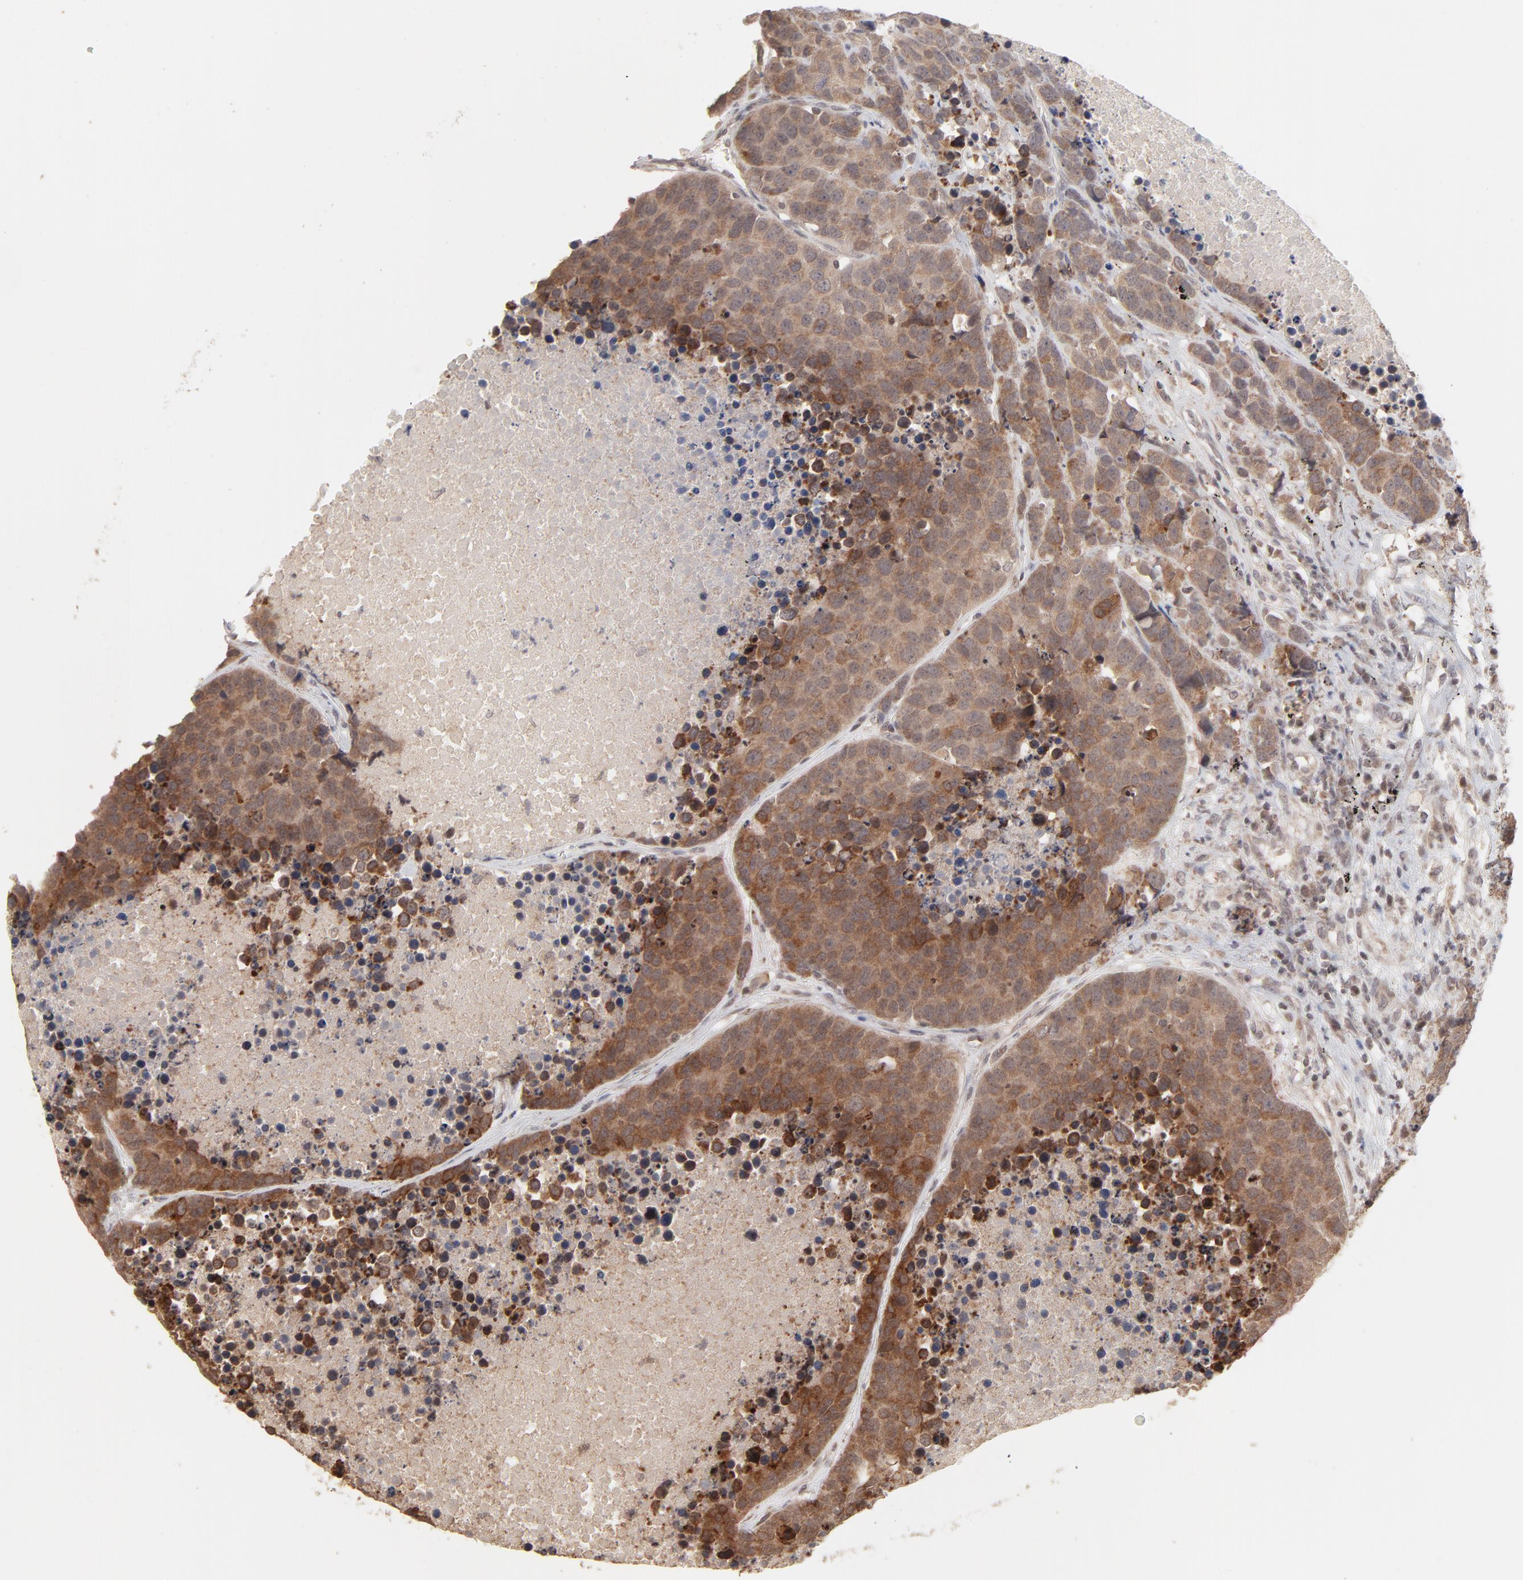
{"staining": {"intensity": "moderate", "quantity": ">75%", "location": "cytoplasmic/membranous"}, "tissue": "carcinoid", "cell_type": "Tumor cells", "image_type": "cancer", "snomed": [{"axis": "morphology", "description": "Carcinoid, malignant, NOS"}, {"axis": "topography", "description": "Lung"}], "caption": "Carcinoid was stained to show a protein in brown. There is medium levels of moderate cytoplasmic/membranous positivity in about >75% of tumor cells.", "gene": "ARIH1", "patient": {"sex": "male", "age": 60}}